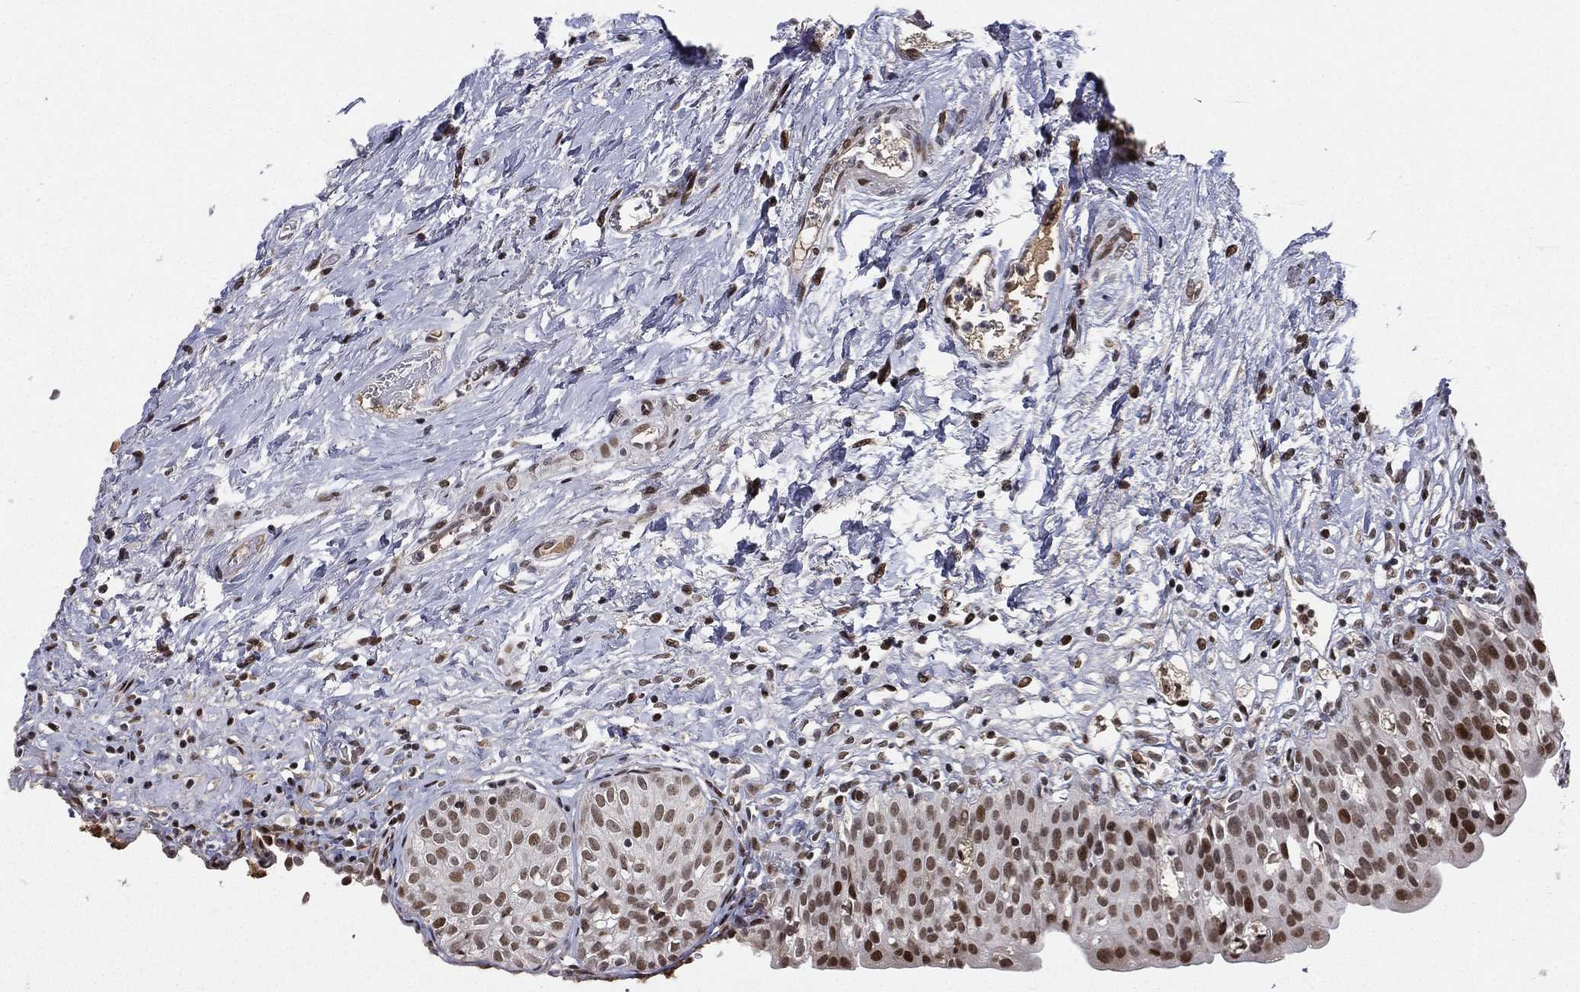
{"staining": {"intensity": "strong", "quantity": ">75%", "location": "nuclear"}, "tissue": "urinary bladder", "cell_type": "Urothelial cells", "image_type": "normal", "snomed": [{"axis": "morphology", "description": "Normal tissue, NOS"}, {"axis": "topography", "description": "Urinary bladder"}], "caption": "A photomicrograph of human urinary bladder stained for a protein reveals strong nuclear brown staining in urothelial cells. Nuclei are stained in blue.", "gene": "RTF1", "patient": {"sex": "male", "age": 76}}